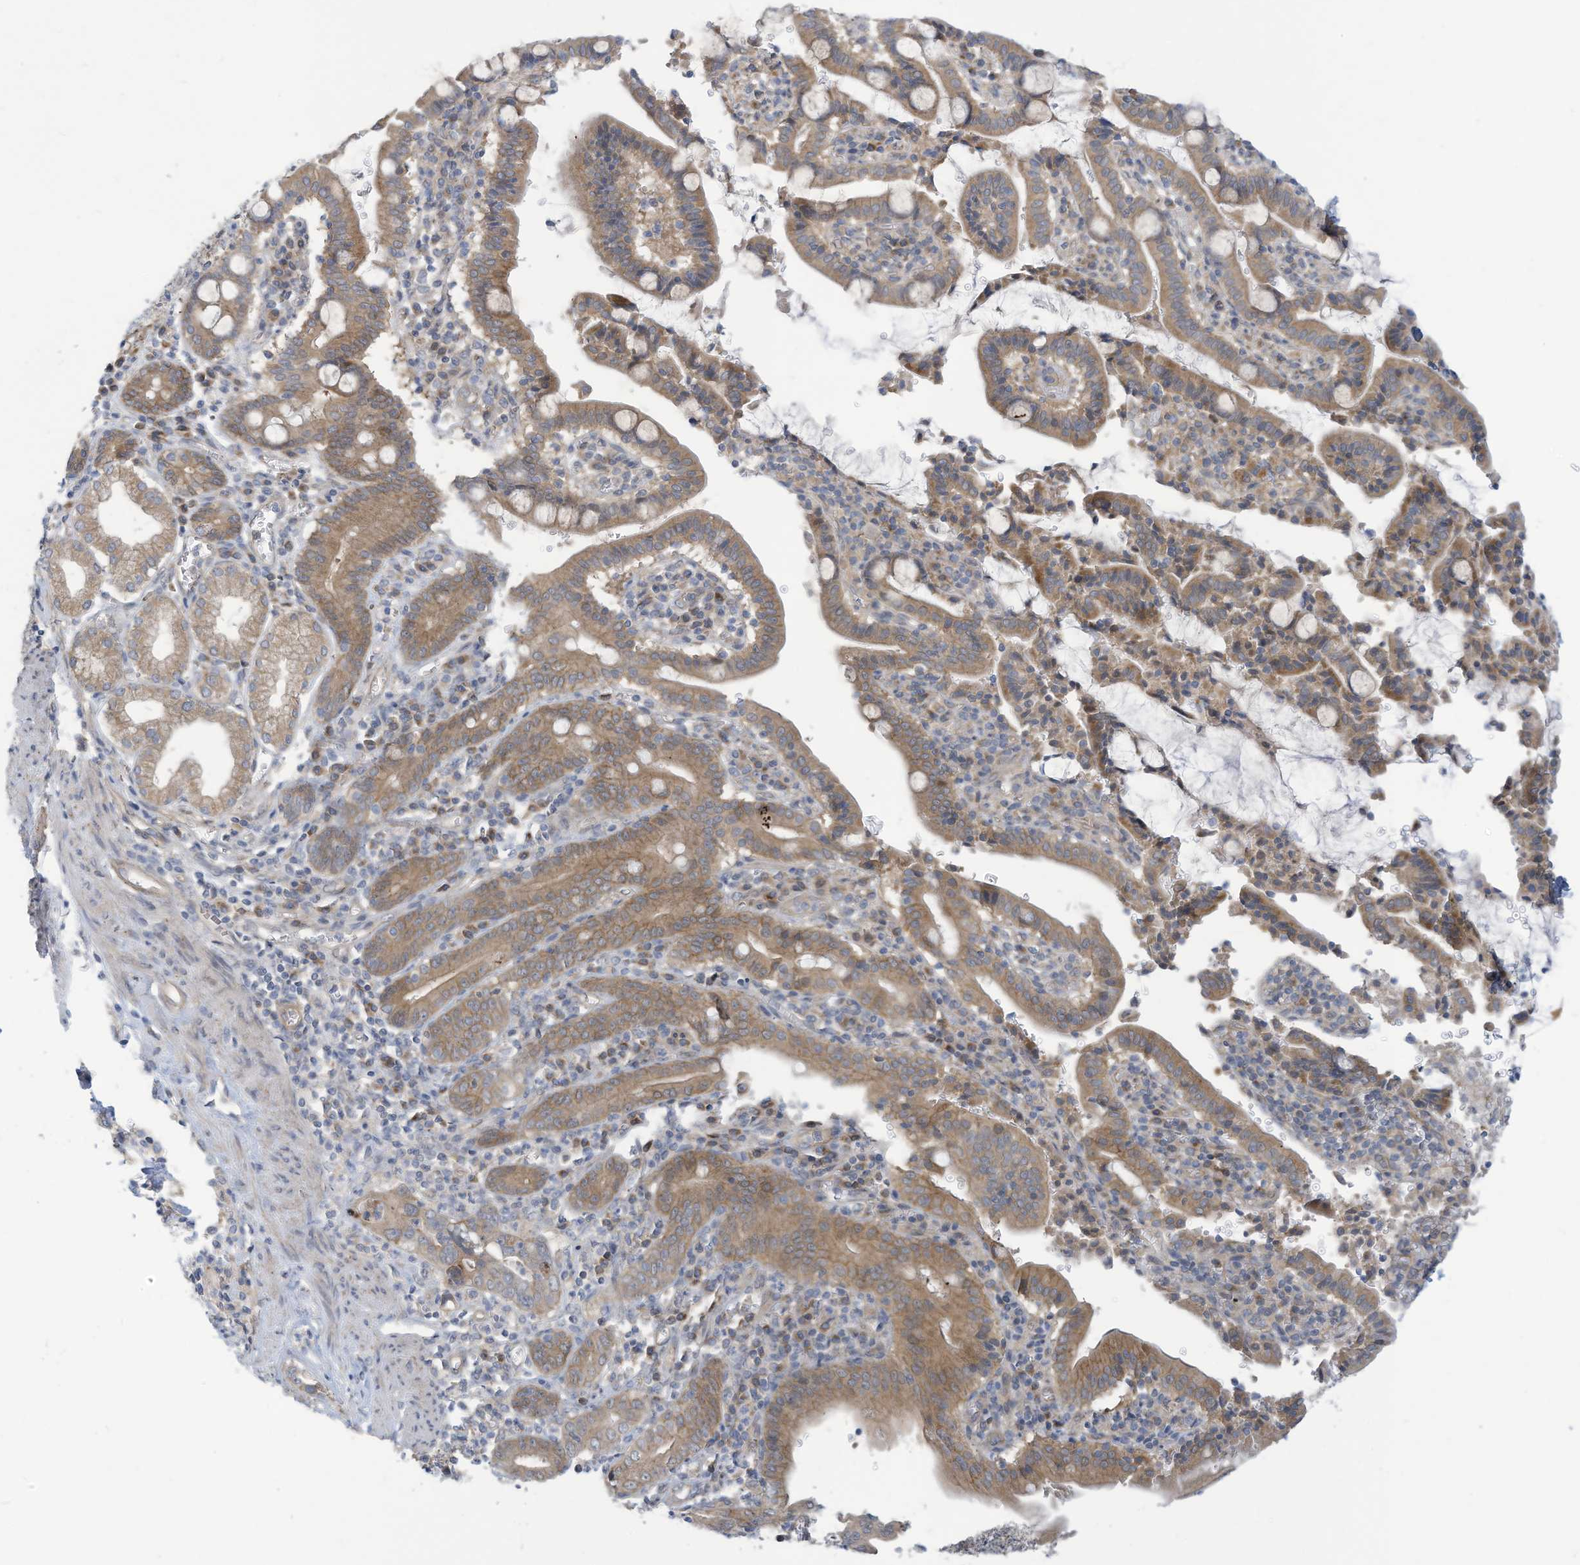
{"staining": {"intensity": "moderate", "quantity": ">75%", "location": "cytoplasmic/membranous"}, "tissue": "pancreatic cancer", "cell_type": "Tumor cells", "image_type": "cancer", "snomed": [{"axis": "morphology", "description": "Adenocarcinoma, NOS"}, {"axis": "topography", "description": "Pancreas"}], "caption": "This photomicrograph demonstrates pancreatic adenocarcinoma stained with IHC to label a protein in brown. The cytoplasmic/membranous of tumor cells show moderate positivity for the protein. Nuclei are counter-stained blue.", "gene": "ADAT2", "patient": {"sex": "male", "age": 70}}